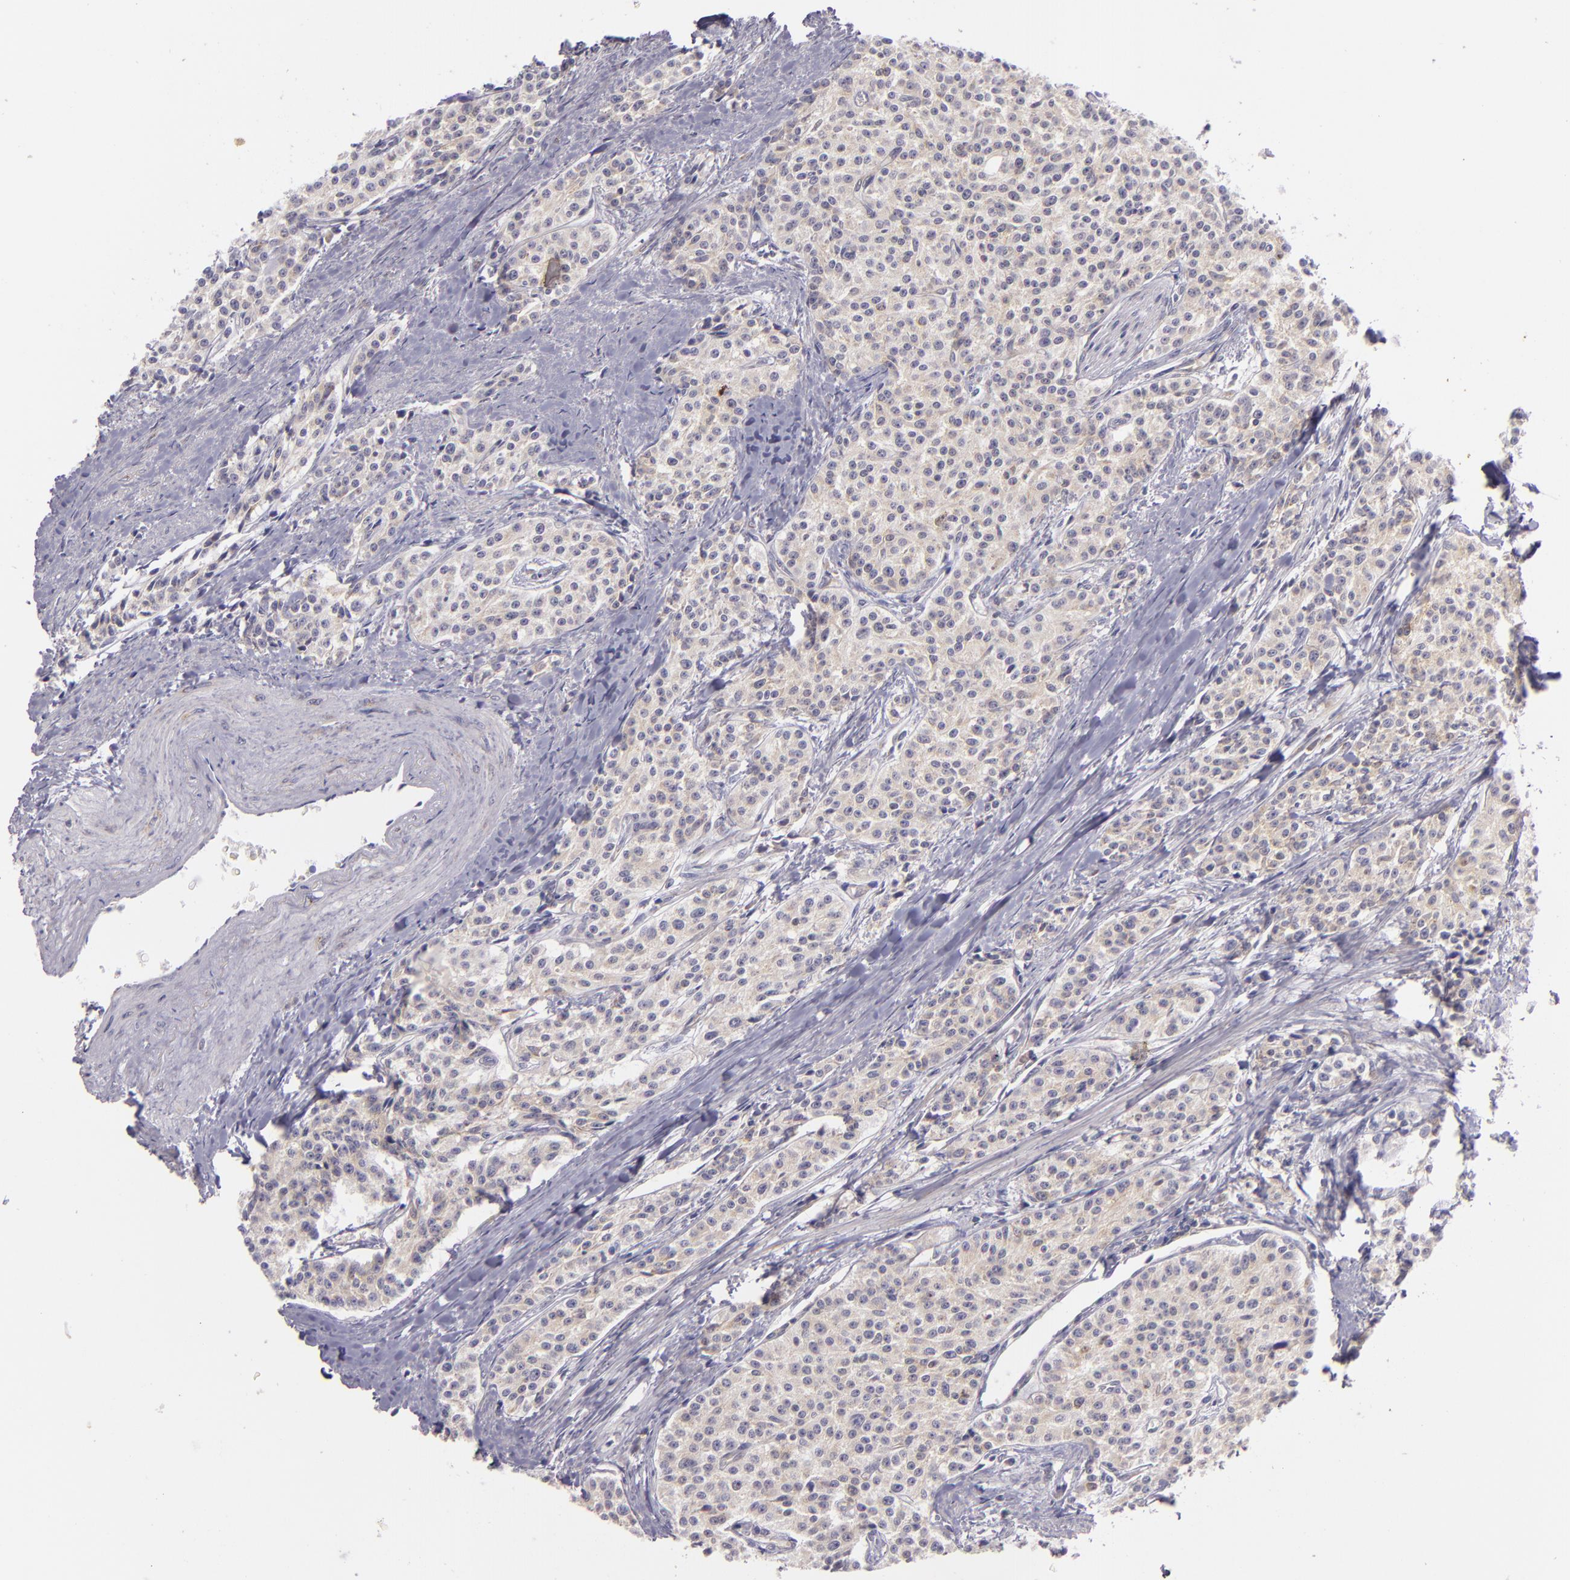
{"staining": {"intensity": "weak", "quantity": "25%-75%", "location": "cytoplasmic/membranous"}, "tissue": "carcinoid", "cell_type": "Tumor cells", "image_type": "cancer", "snomed": [{"axis": "morphology", "description": "Carcinoid, malignant, NOS"}, {"axis": "topography", "description": "Stomach"}], "caption": "Immunohistochemical staining of malignant carcinoid displays weak cytoplasmic/membranous protein positivity in approximately 25%-75% of tumor cells.", "gene": "UPF3B", "patient": {"sex": "female", "age": 76}}